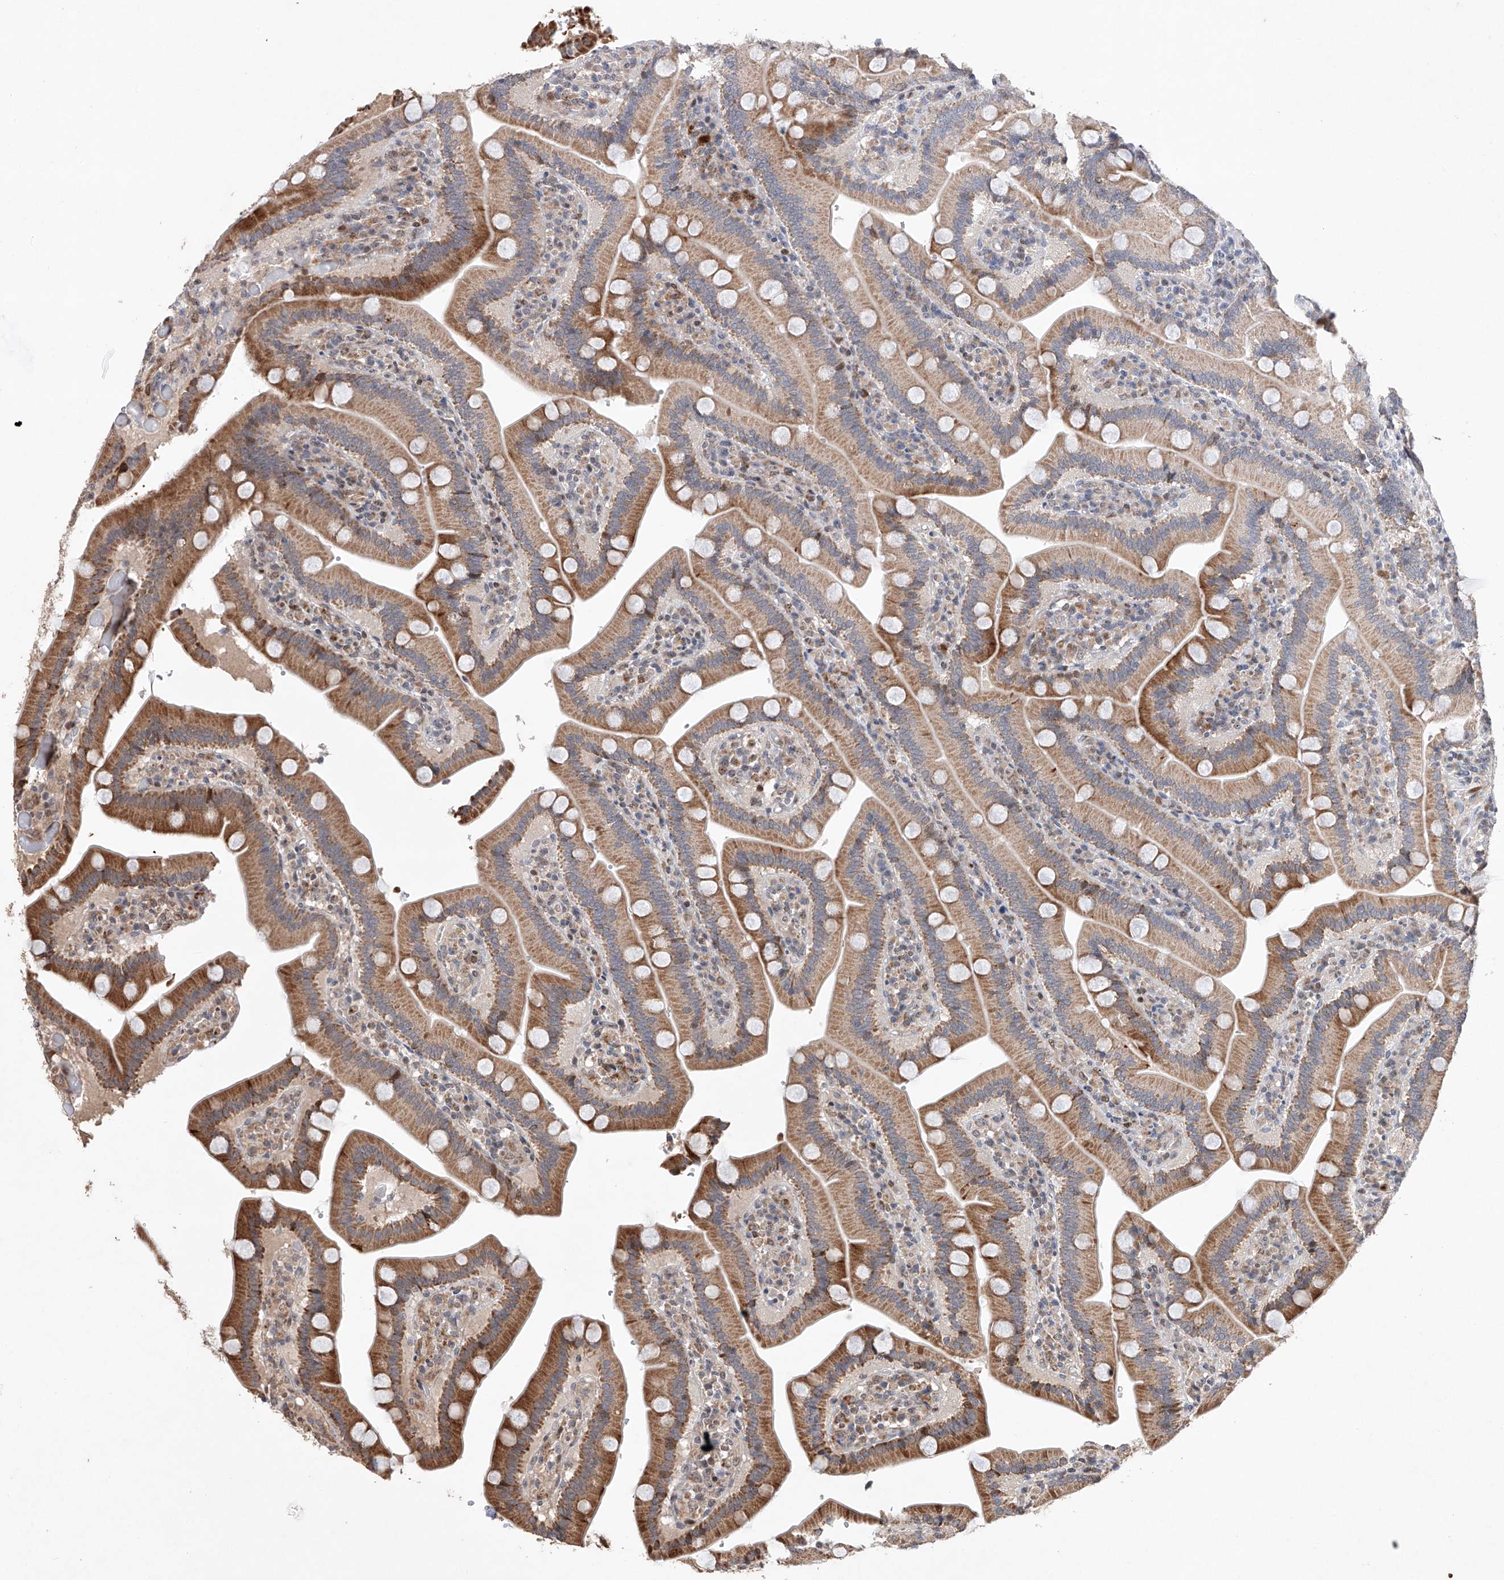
{"staining": {"intensity": "moderate", "quantity": ">75%", "location": "cytoplasmic/membranous"}, "tissue": "duodenum", "cell_type": "Glandular cells", "image_type": "normal", "snomed": [{"axis": "morphology", "description": "Normal tissue, NOS"}, {"axis": "topography", "description": "Duodenum"}], "caption": "Duodenum stained with DAB immunohistochemistry demonstrates medium levels of moderate cytoplasmic/membranous positivity in approximately >75% of glandular cells. (brown staining indicates protein expression, while blue staining denotes nuclei).", "gene": "AFG1L", "patient": {"sex": "female", "age": 62}}